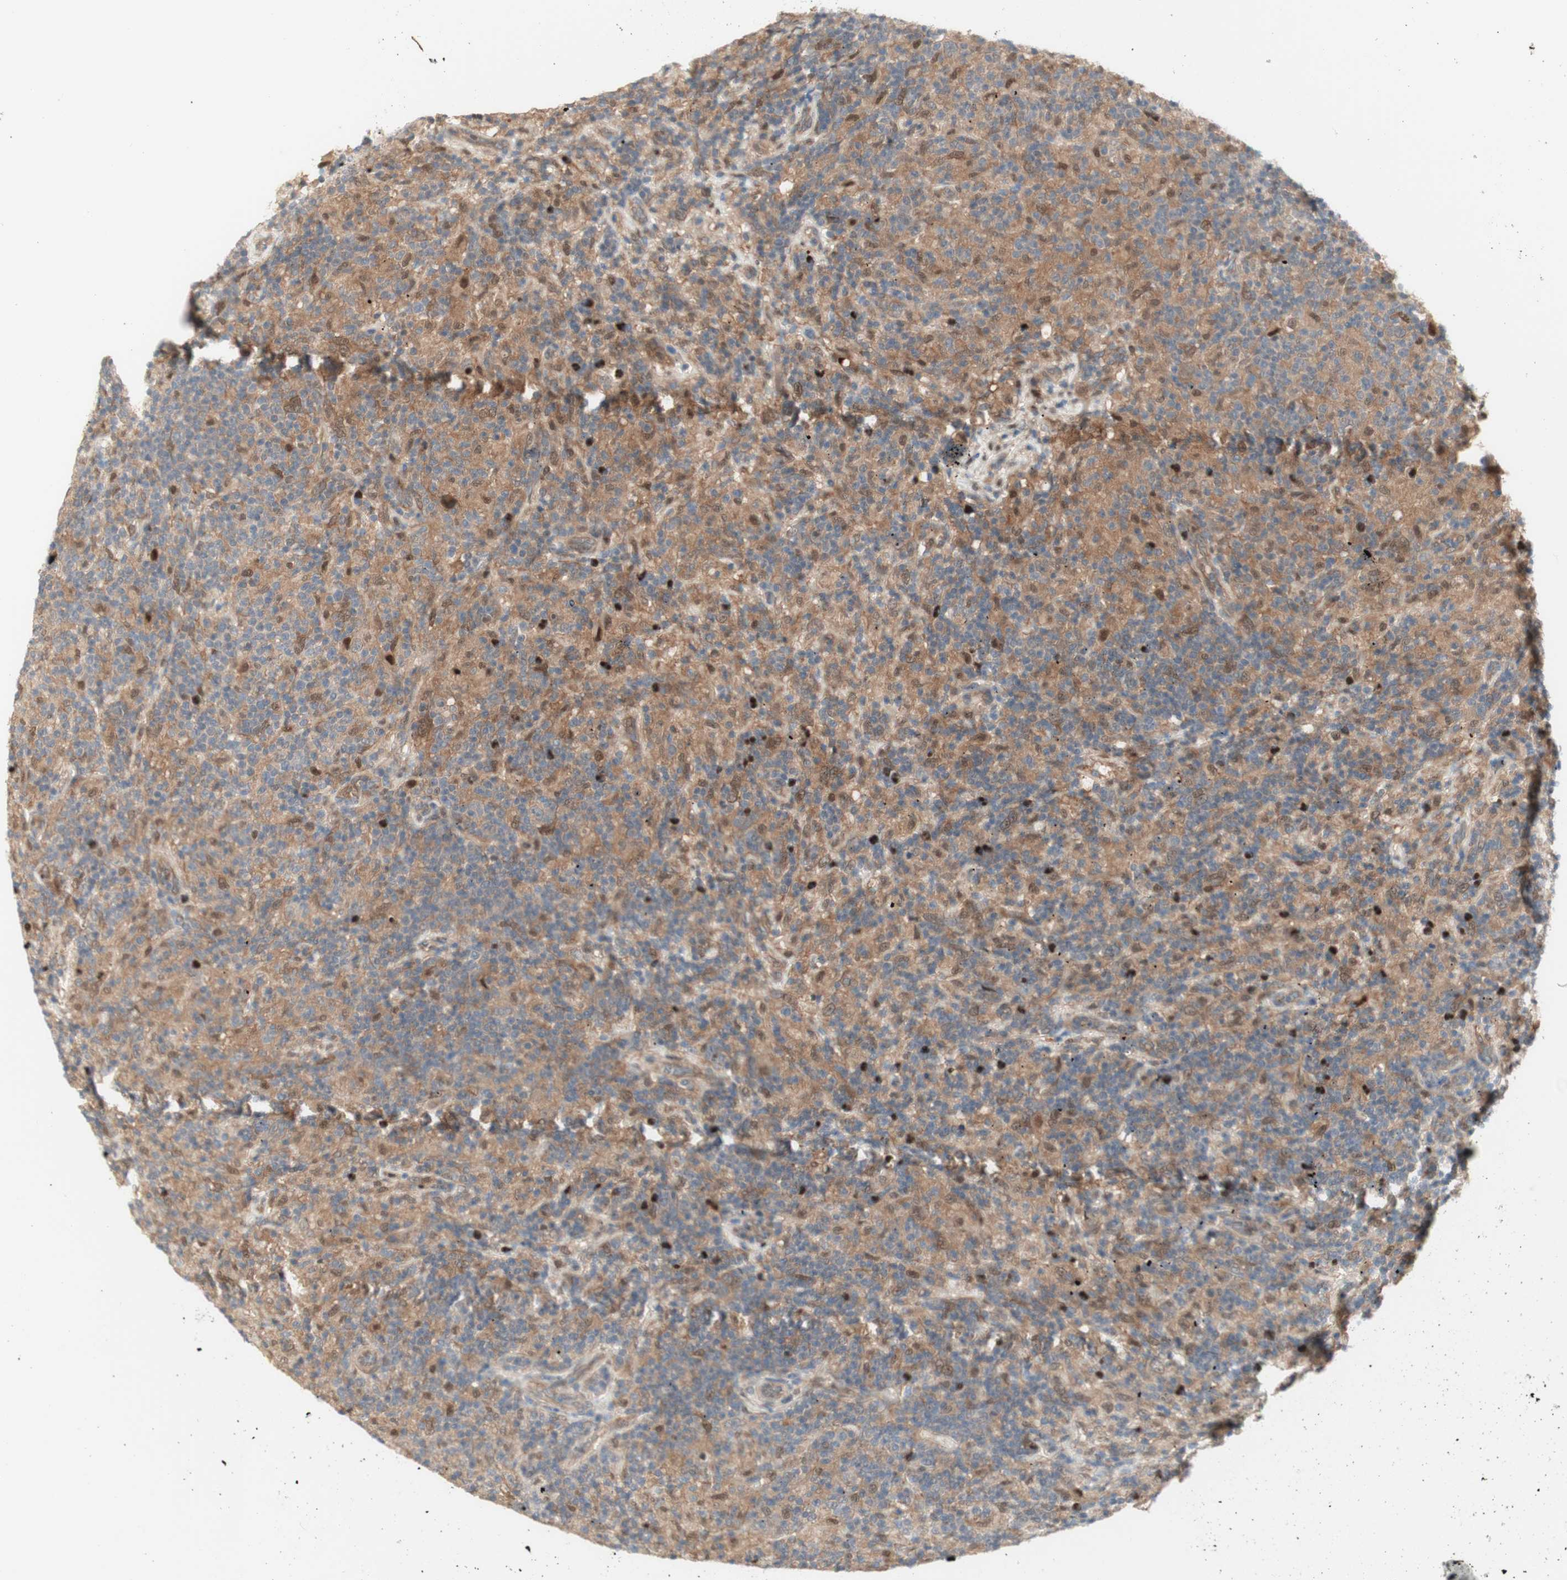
{"staining": {"intensity": "weak", "quantity": "25%-75%", "location": "cytoplasmic/membranous,nuclear"}, "tissue": "lymphoma", "cell_type": "Tumor cells", "image_type": "cancer", "snomed": [{"axis": "morphology", "description": "Hodgkin's disease, NOS"}, {"axis": "topography", "description": "Lymph node"}], "caption": "An IHC histopathology image of tumor tissue is shown. Protein staining in brown highlights weak cytoplasmic/membranous and nuclear positivity in Hodgkin's disease within tumor cells.", "gene": "RFNG", "patient": {"sex": "male", "age": 70}}